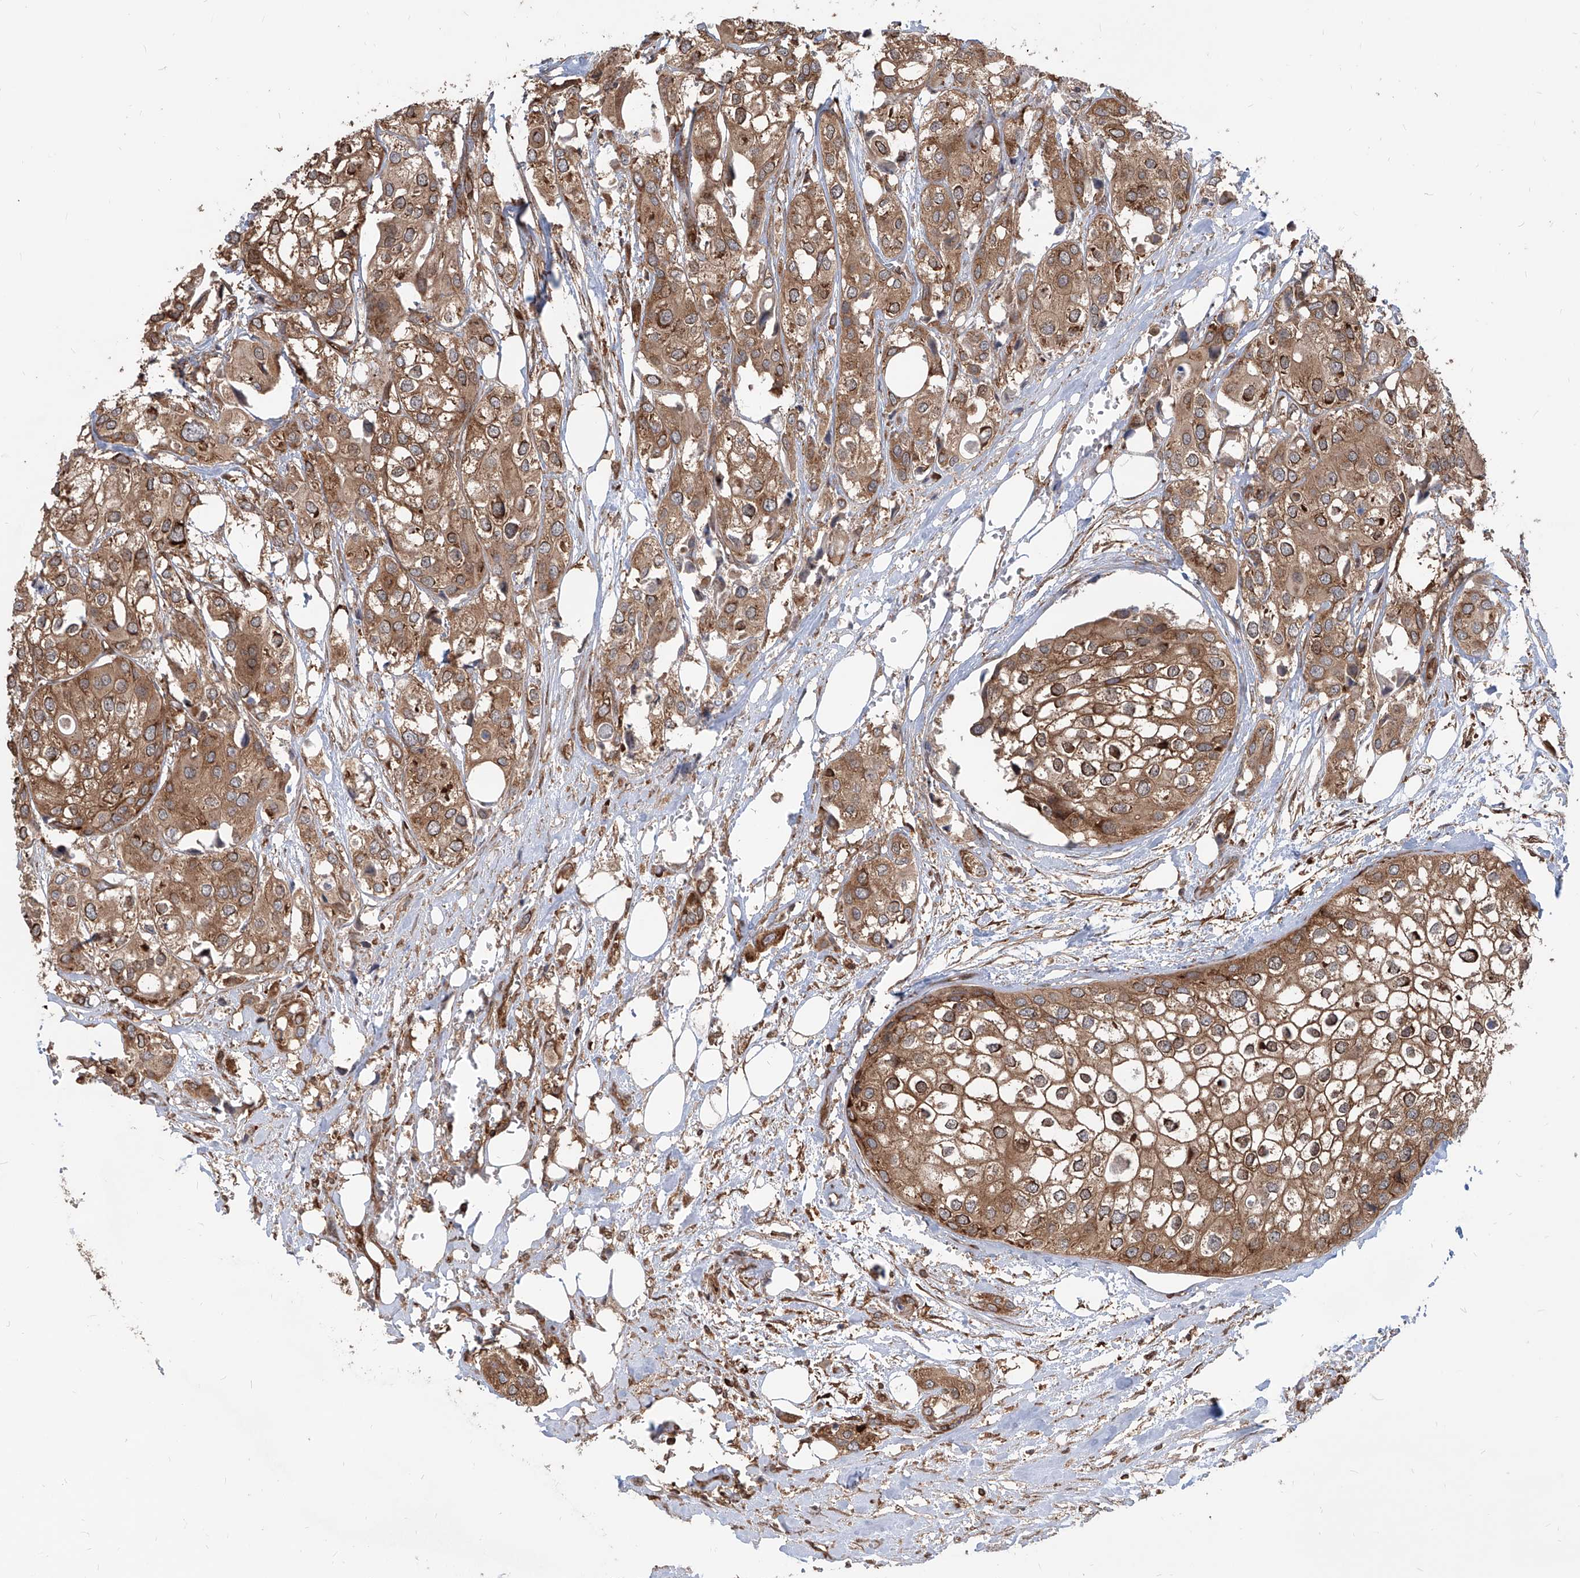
{"staining": {"intensity": "moderate", "quantity": ">75%", "location": "cytoplasmic/membranous"}, "tissue": "urothelial cancer", "cell_type": "Tumor cells", "image_type": "cancer", "snomed": [{"axis": "morphology", "description": "Urothelial carcinoma, High grade"}, {"axis": "topography", "description": "Urinary bladder"}], "caption": "Brown immunohistochemical staining in urothelial carcinoma (high-grade) reveals moderate cytoplasmic/membranous positivity in about >75% of tumor cells. (Stains: DAB (3,3'-diaminobenzidine) in brown, nuclei in blue, Microscopy: brightfield microscopy at high magnification).", "gene": "MAGED2", "patient": {"sex": "male", "age": 64}}